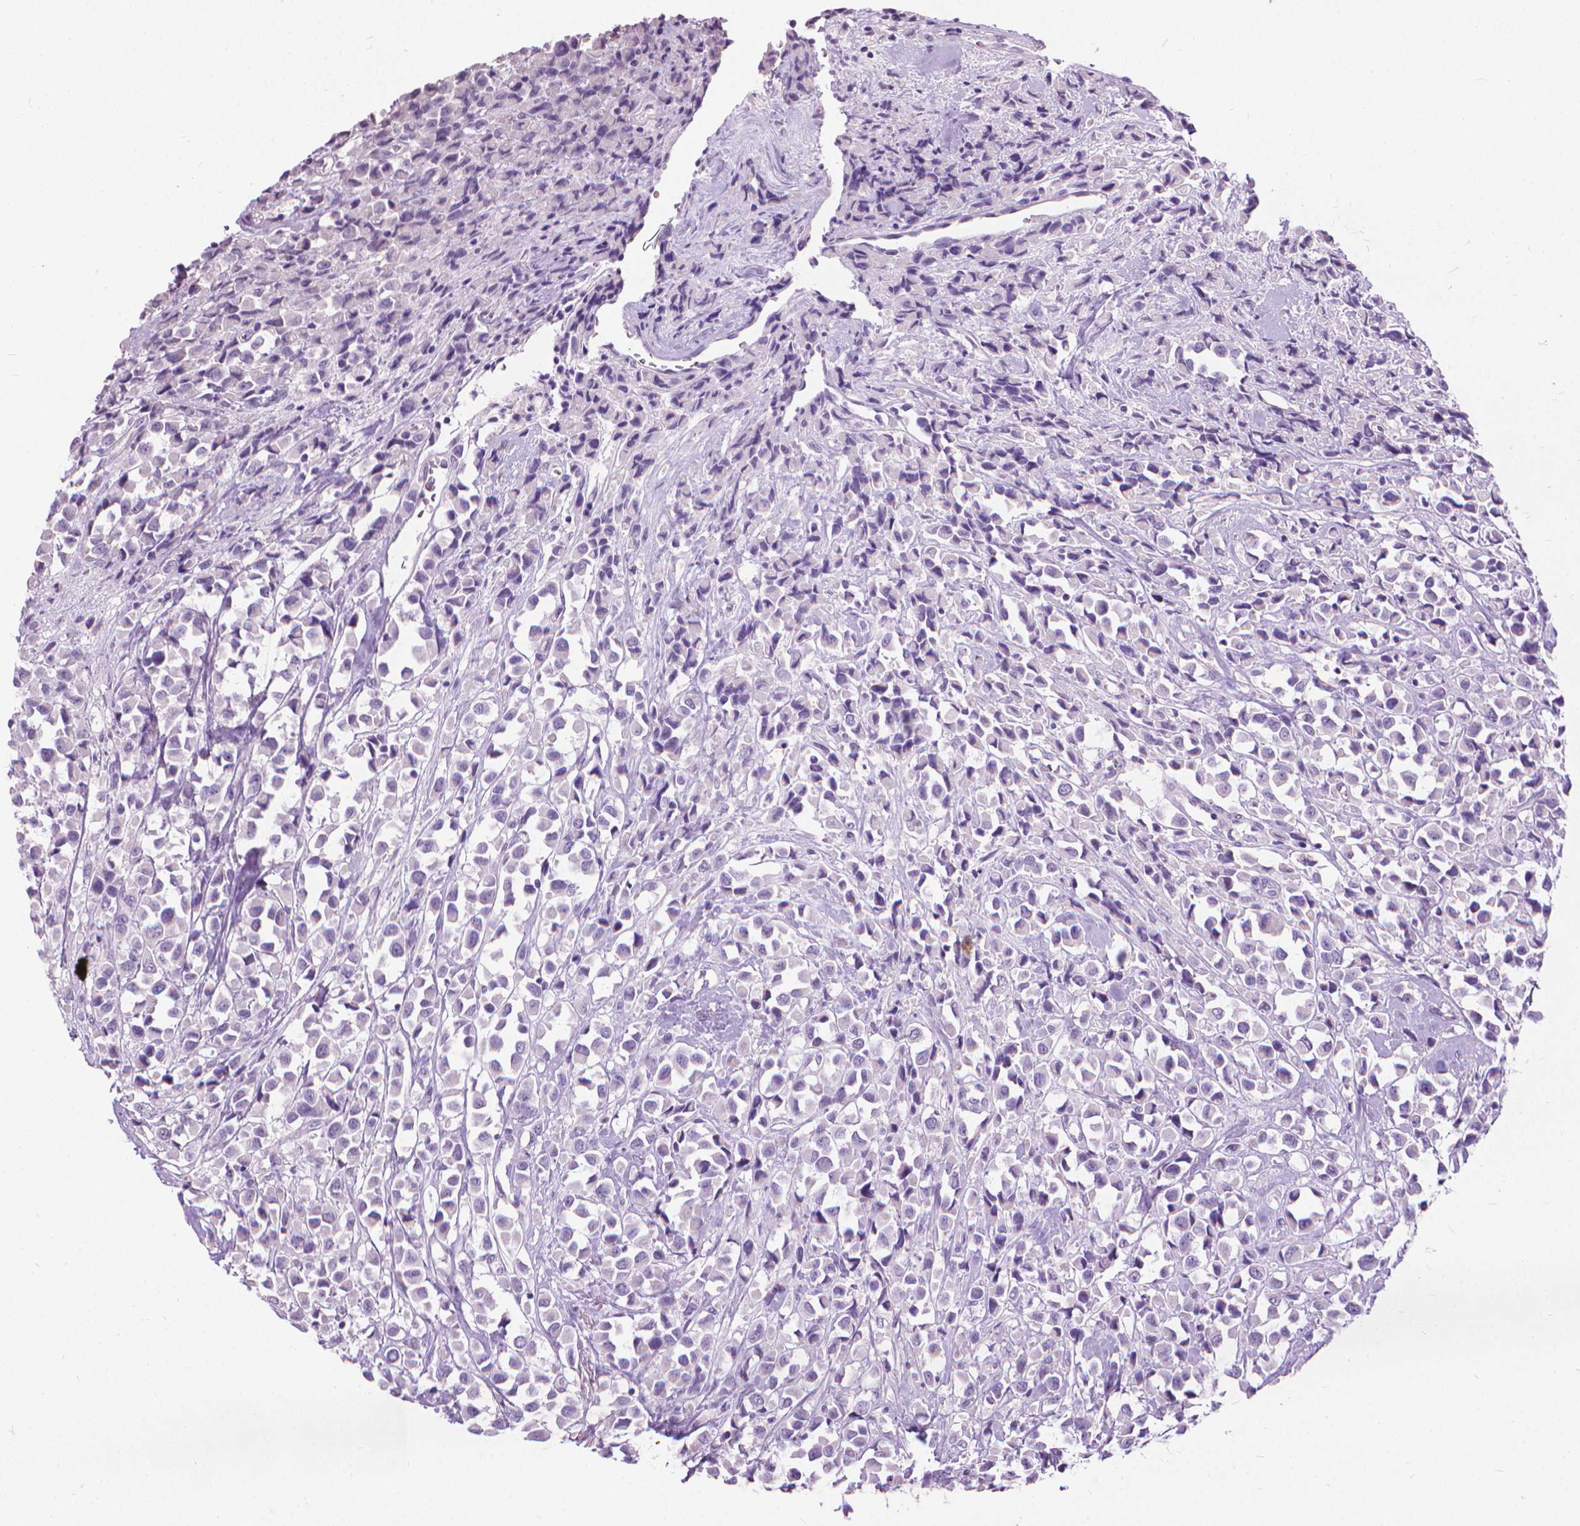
{"staining": {"intensity": "negative", "quantity": "none", "location": "none"}, "tissue": "breast cancer", "cell_type": "Tumor cells", "image_type": "cancer", "snomed": [{"axis": "morphology", "description": "Duct carcinoma"}, {"axis": "topography", "description": "Breast"}], "caption": "This micrograph is of breast invasive ductal carcinoma stained with IHC to label a protein in brown with the nuclei are counter-stained blue. There is no staining in tumor cells.", "gene": "KRT5", "patient": {"sex": "female", "age": 61}}